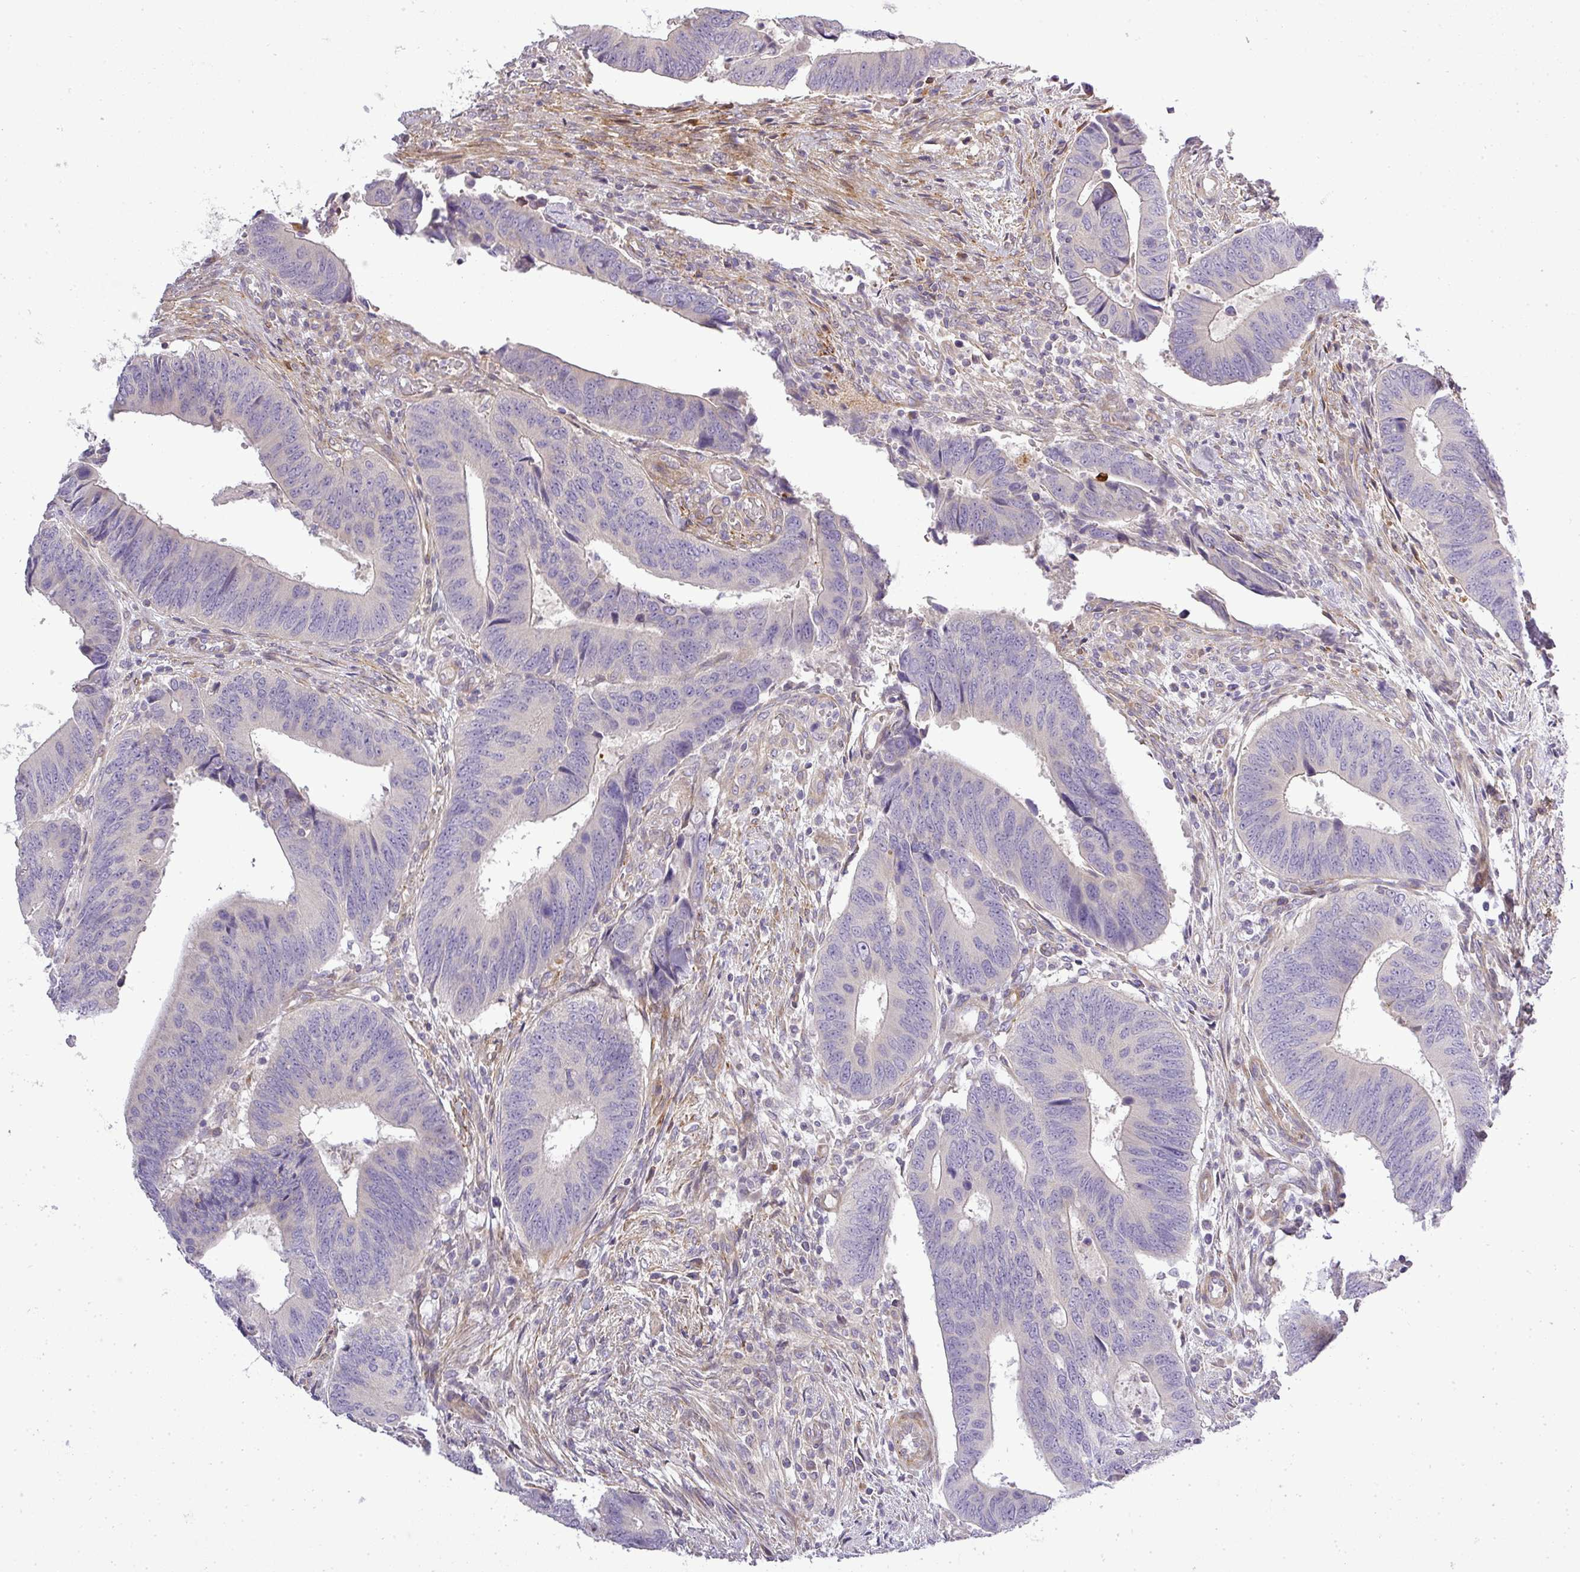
{"staining": {"intensity": "negative", "quantity": "none", "location": "none"}, "tissue": "colorectal cancer", "cell_type": "Tumor cells", "image_type": "cancer", "snomed": [{"axis": "morphology", "description": "Adenocarcinoma, NOS"}, {"axis": "topography", "description": "Colon"}], "caption": "Adenocarcinoma (colorectal) was stained to show a protein in brown. There is no significant expression in tumor cells.", "gene": "ZDHHC1", "patient": {"sex": "male", "age": 87}}